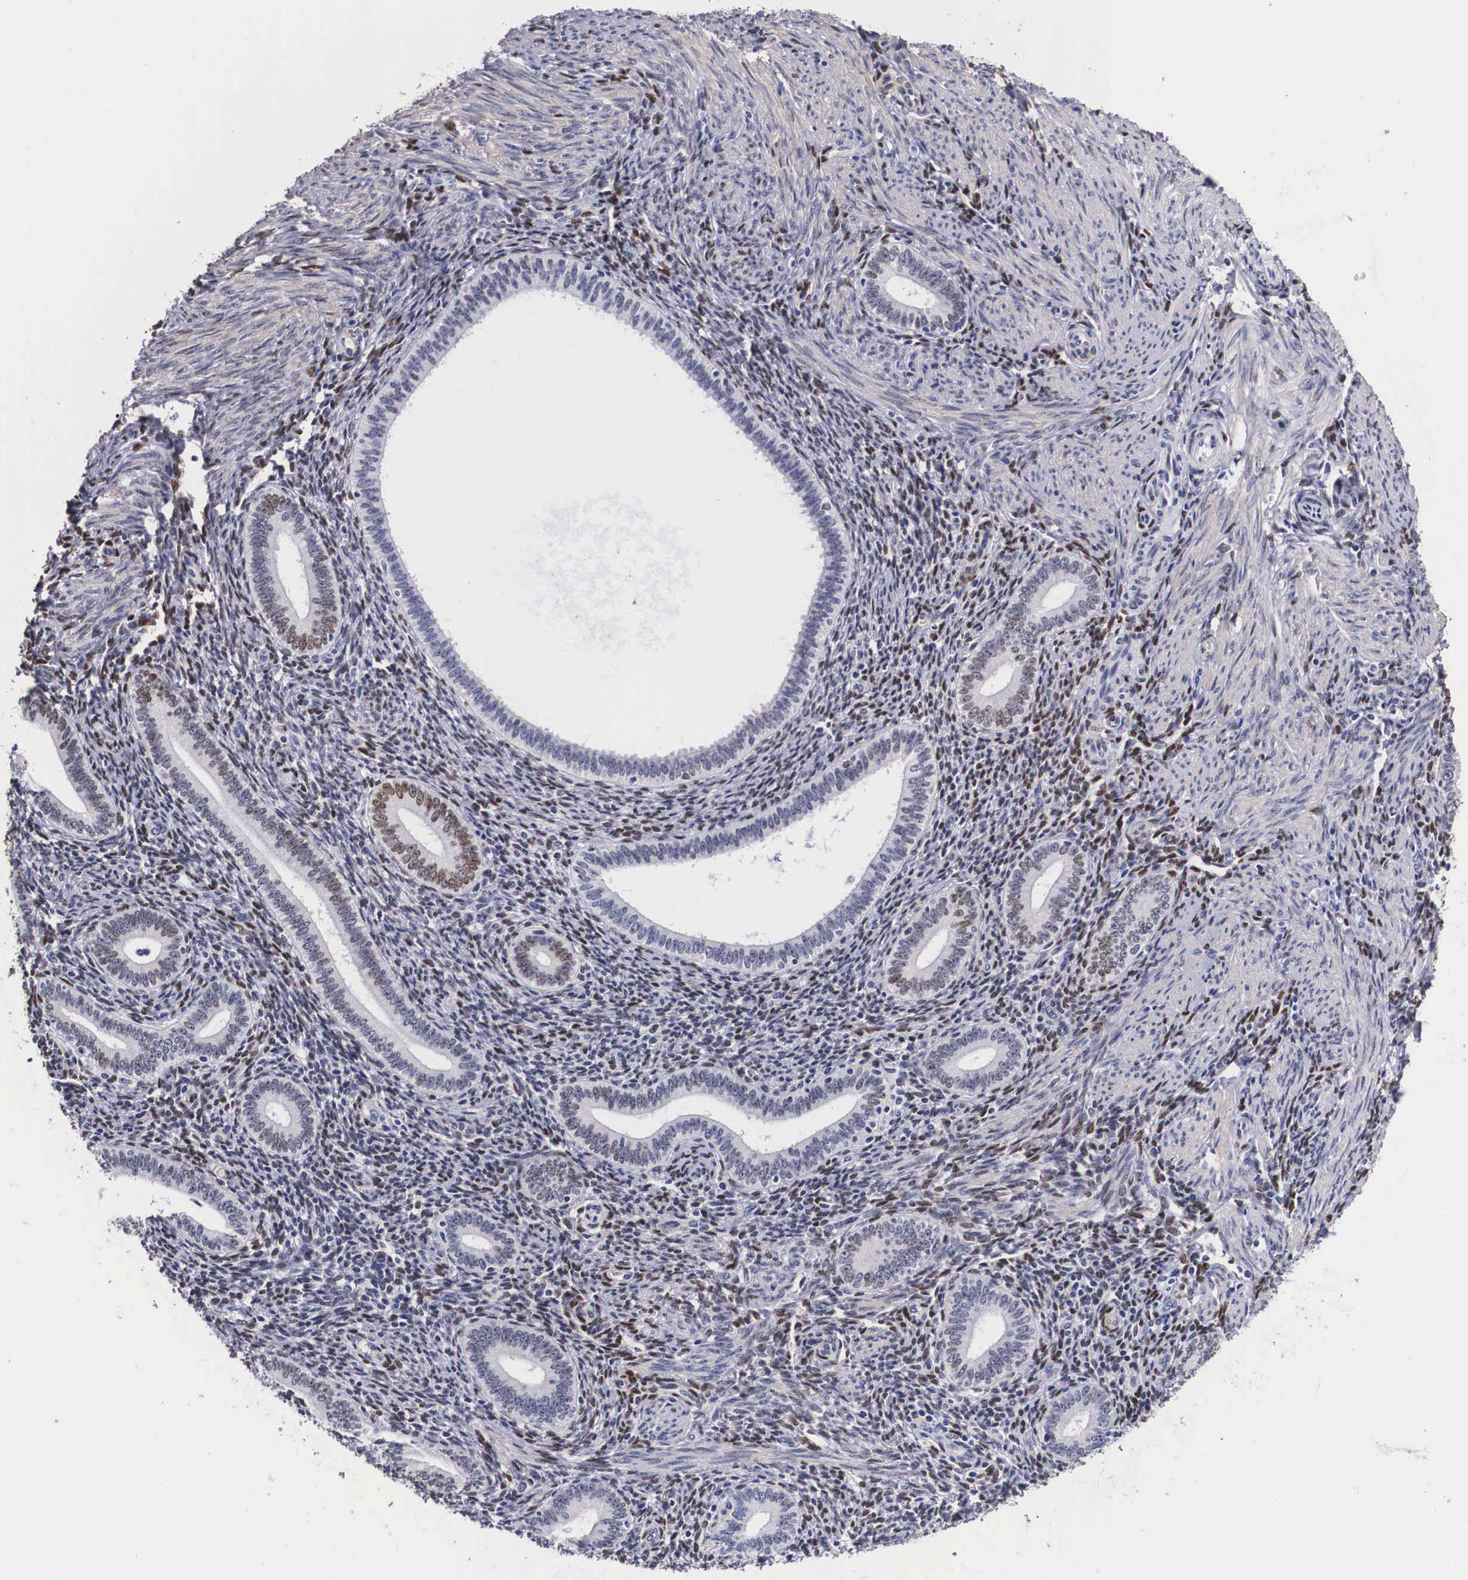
{"staining": {"intensity": "moderate", "quantity": "25%-75%", "location": "nuclear"}, "tissue": "endometrium", "cell_type": "Cells in endometrial stroma", "image_type": "normal", "snomed": [{"axis": "morphology", "description": "Normal tissue, NOS"}, {"axis": "topography", "description": "Endometrium"}], "caption": "Endometrium was stained to show a protein in brown. There is medium levels of moderate nuclear expression in about 25%-75% of cells in endometrial stroma. (DAB (3,3'-diaminobenzidine) IHC, brown staining for protein, blue staining for nuclei).", "gene": "KHDRBS3", "patient": {"sex": "female", "age": 35}}